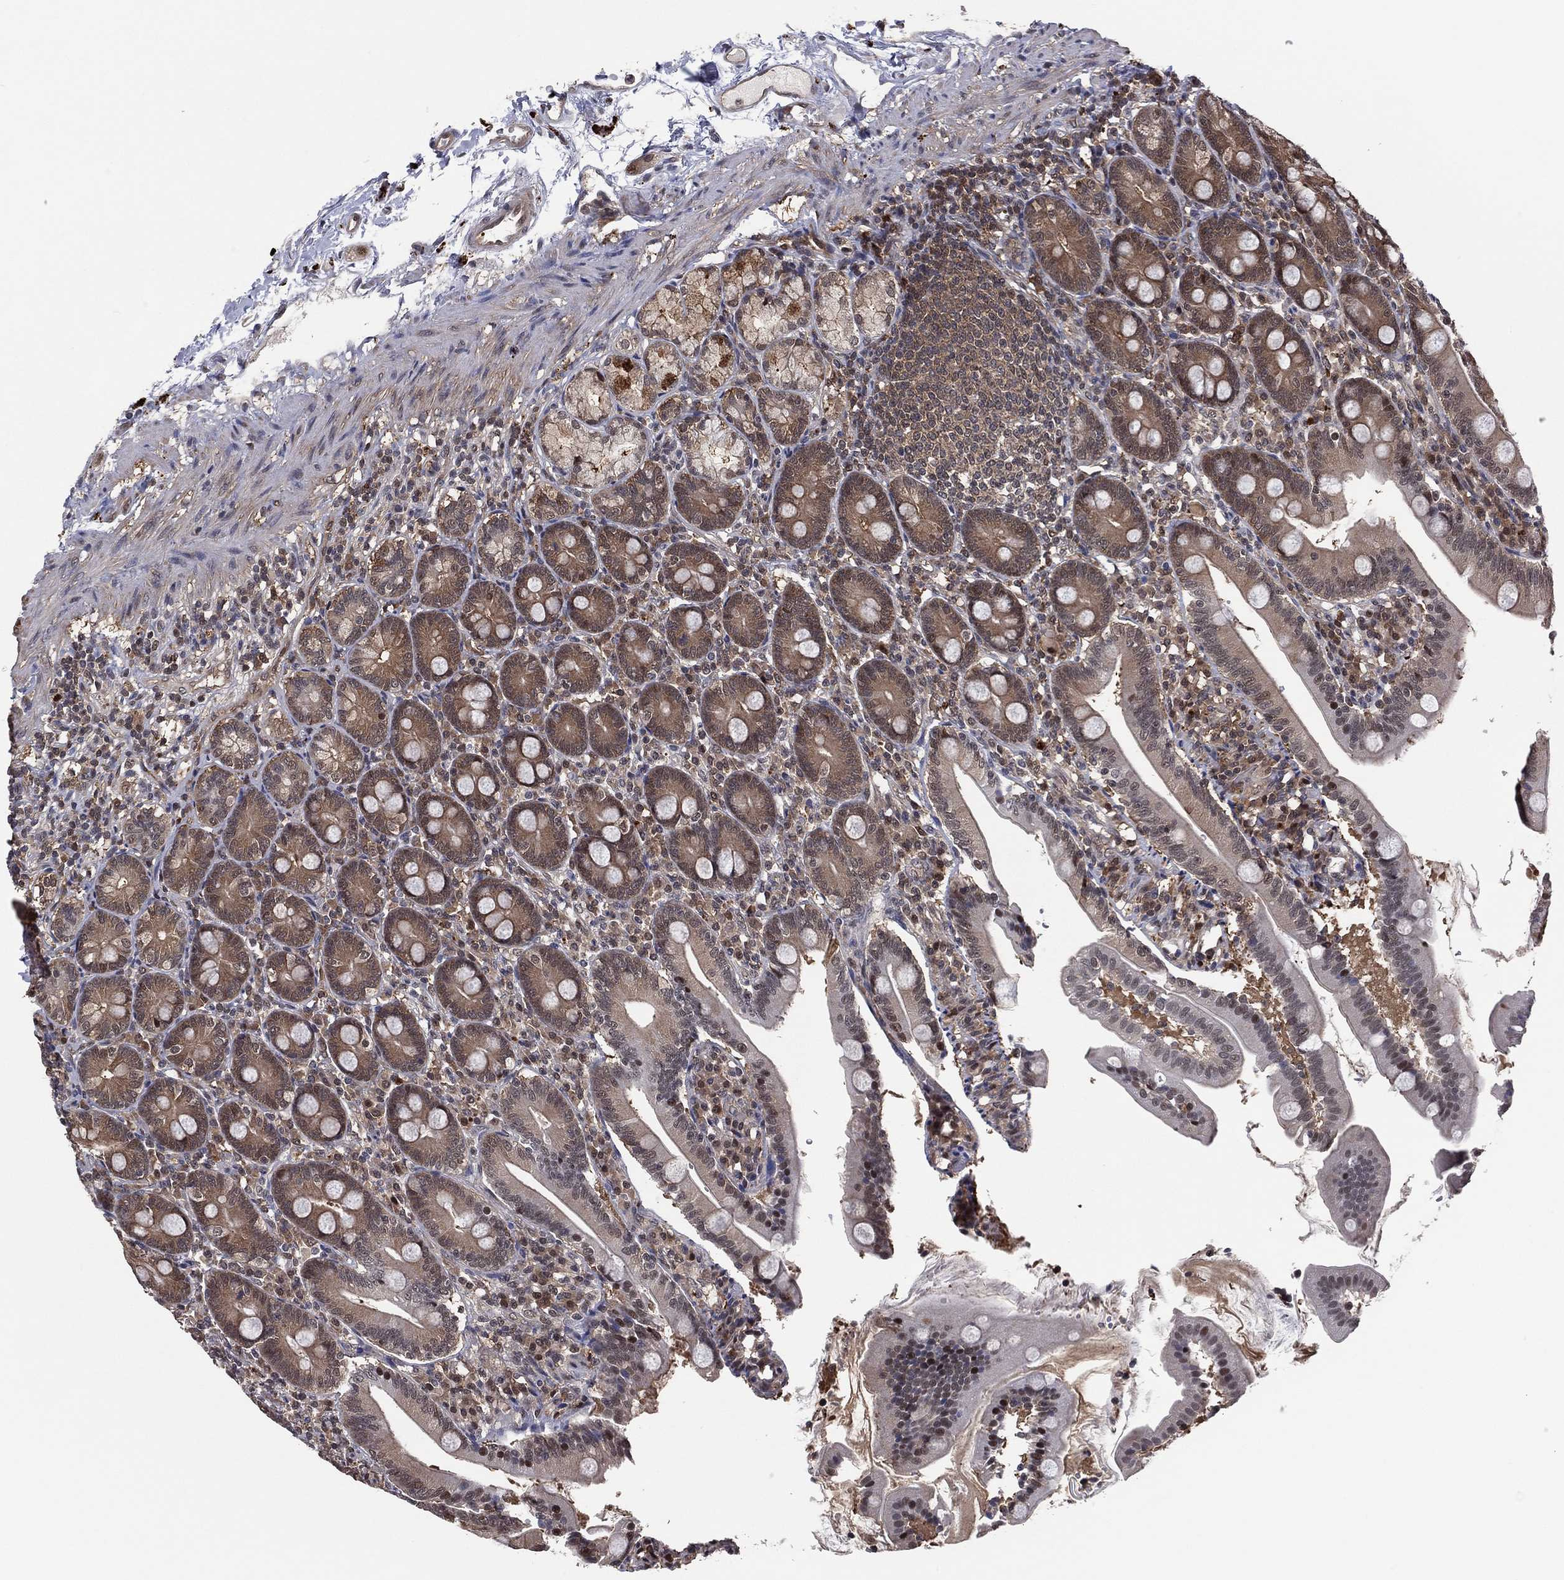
{"staining": {"intensity": "moderate", "quantity": "25%-75%", "location": "cytoplasmic/membranous"}, "tissue": "duodenum", "cell_type": "Glandular cells", "image_type": "normal", "snomed": [{"axis": "morphology", "description": "Normal tissue, NOS"}, {"axis": "topography", "description": "Duodenum"}], "caption": "Immunohistochemistry histopathology image of normal duodenum: duodenum stained using IHC exhibits medium levels of moderate protein expression localized specifically in the cytoplasmic/membranous of glandular cells, appearing as a cytoplasmic/membranous brown color.", "gene": "ICOSLG", "patient": {"sex": "female", "age": 67}}